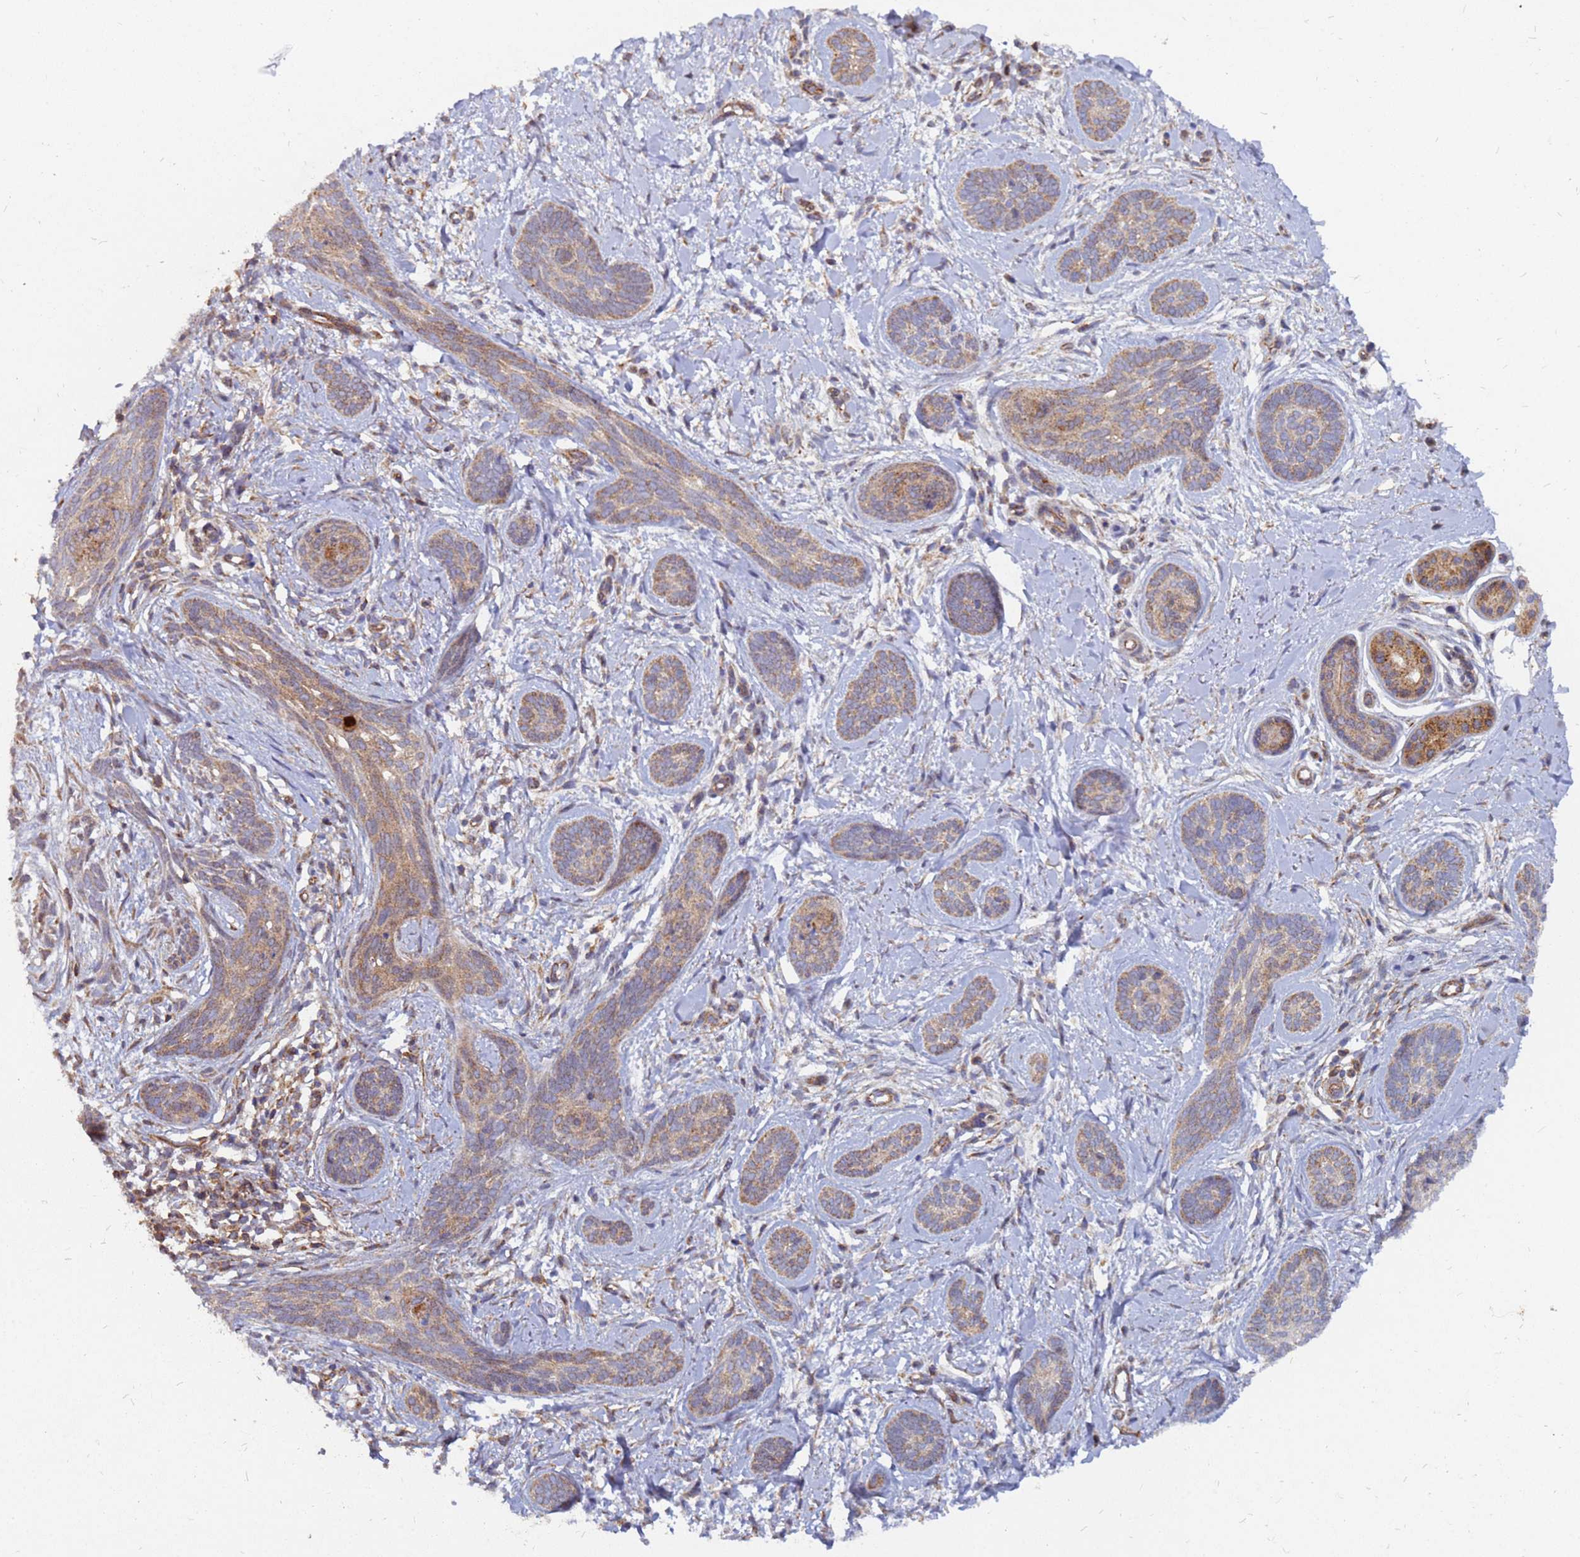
{"staining": {"intensity": "weak", "quantity": ">75%", "location": "cytoplasmic/membranous"}, "tissue": "skin cancer", "cell_type": "Tumor cells", "image_type": "cancer", "snomed": [{"axis": "morphology", "description": "Basal cell carcinoma"}, {"axis": "topography", "description": "Skin"}], "caption": "Immunohistochemistry (IHC) staining of skin cancer, which demonstrates low levels of weak cytoplasmic/membranous positivity in about >75% of tumor cells indicating weak cytoplasmic/membranous protein positivity. The staining was performed using DAB (3,3'-diaminobenzidine) (brown) for protein detection and nuclei were counterstained in hematoxylin (blue).", "gene": "CDC34", "patient": {"sex": "female", "age": 81}}